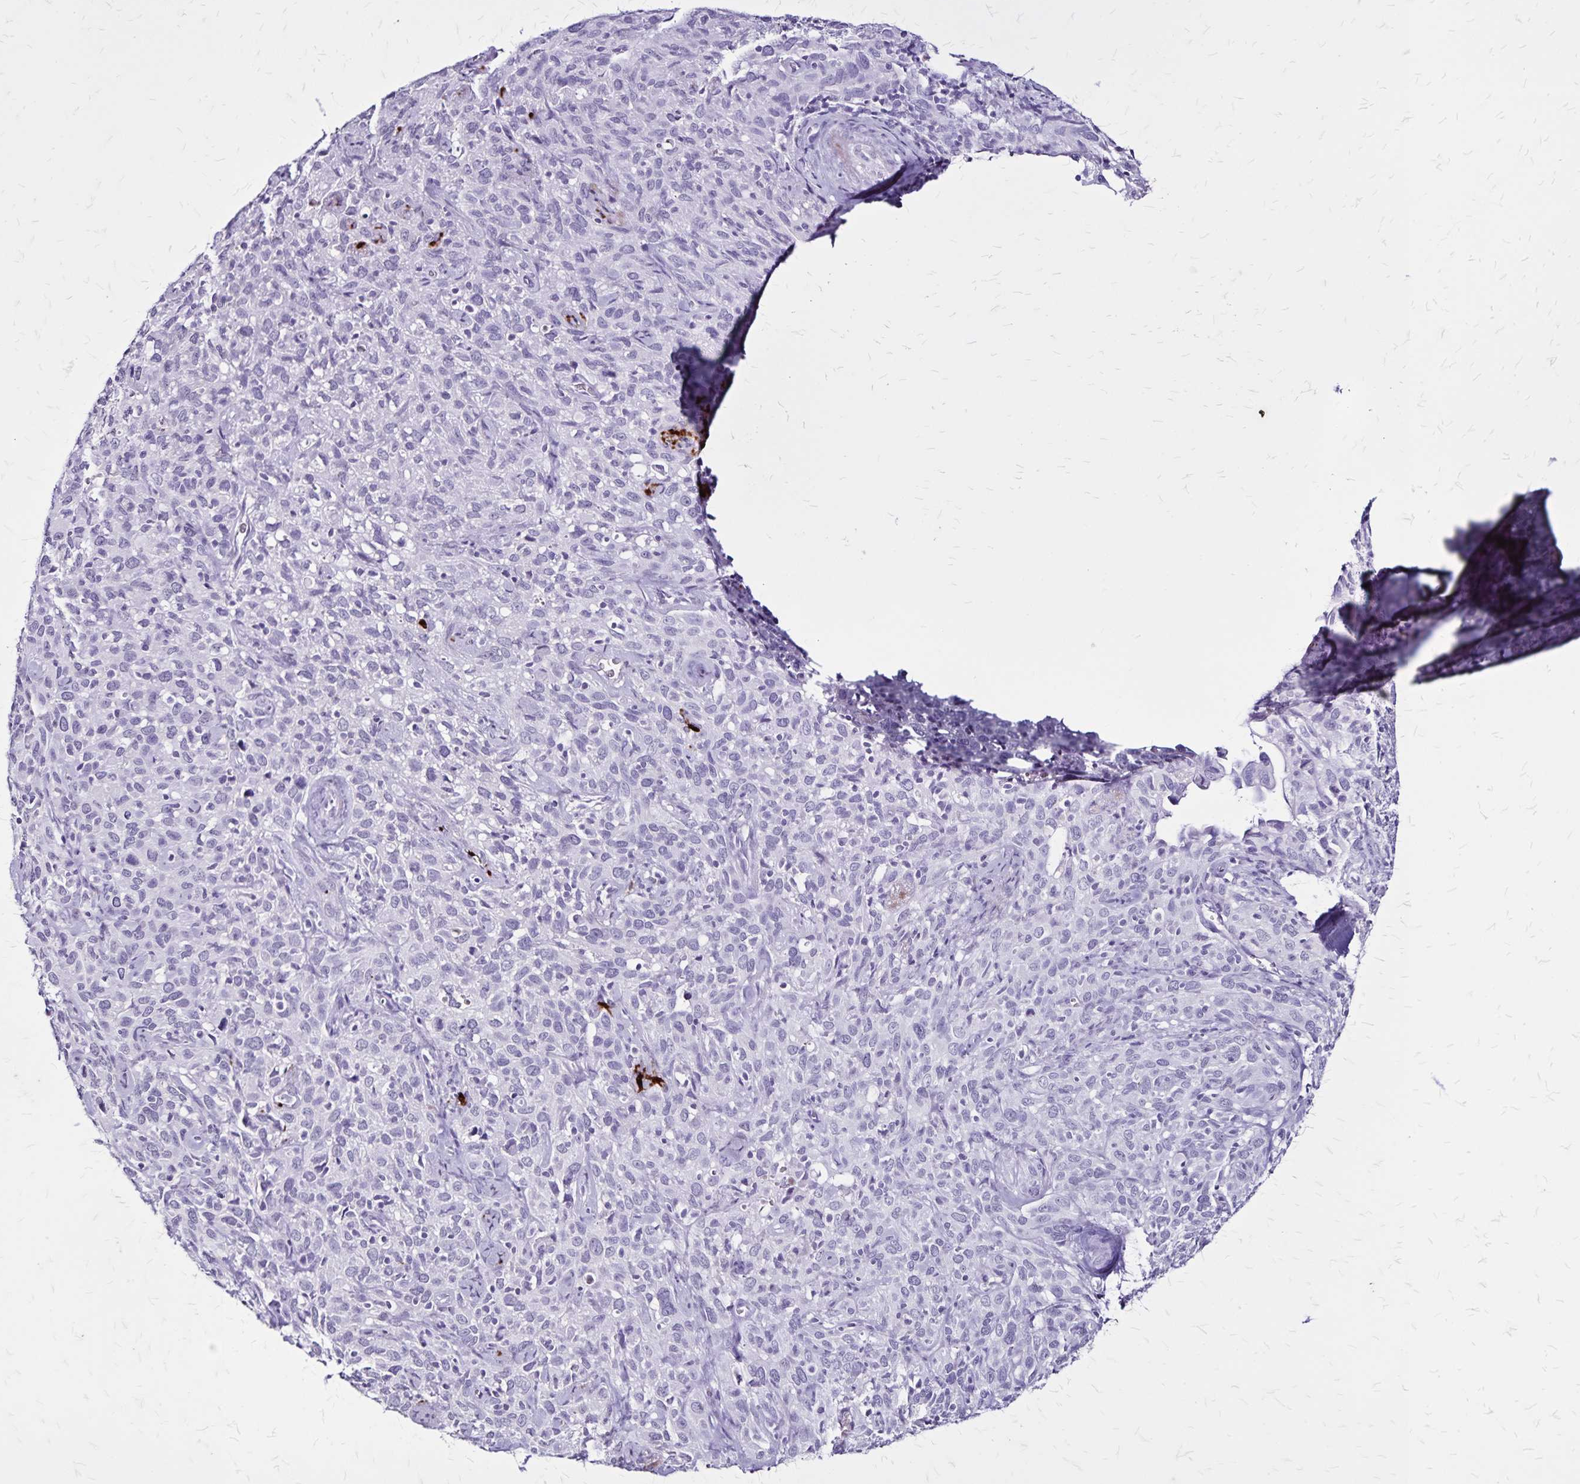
{"staining": {"intensity": "negative", "quantity": "none", "location": "none"}, "tissue": "cervical cancer", "cell_type": "Tumor cells", "image_type": "cancer", "snomed": [{"axis": "morphology", "description": "Normal tissue, NOS"}, {"axis": "morphology", "description": "Squamous cell carcinoma, NOS"}, {"axis": "topography", "description": "Cervix"}], "caption": "Tumor cells show no significant protein staining in cervical cancer (squamous cell carcinoma).", "gene": "KRT2", "patient": {"sex": "female", "age": 51}}